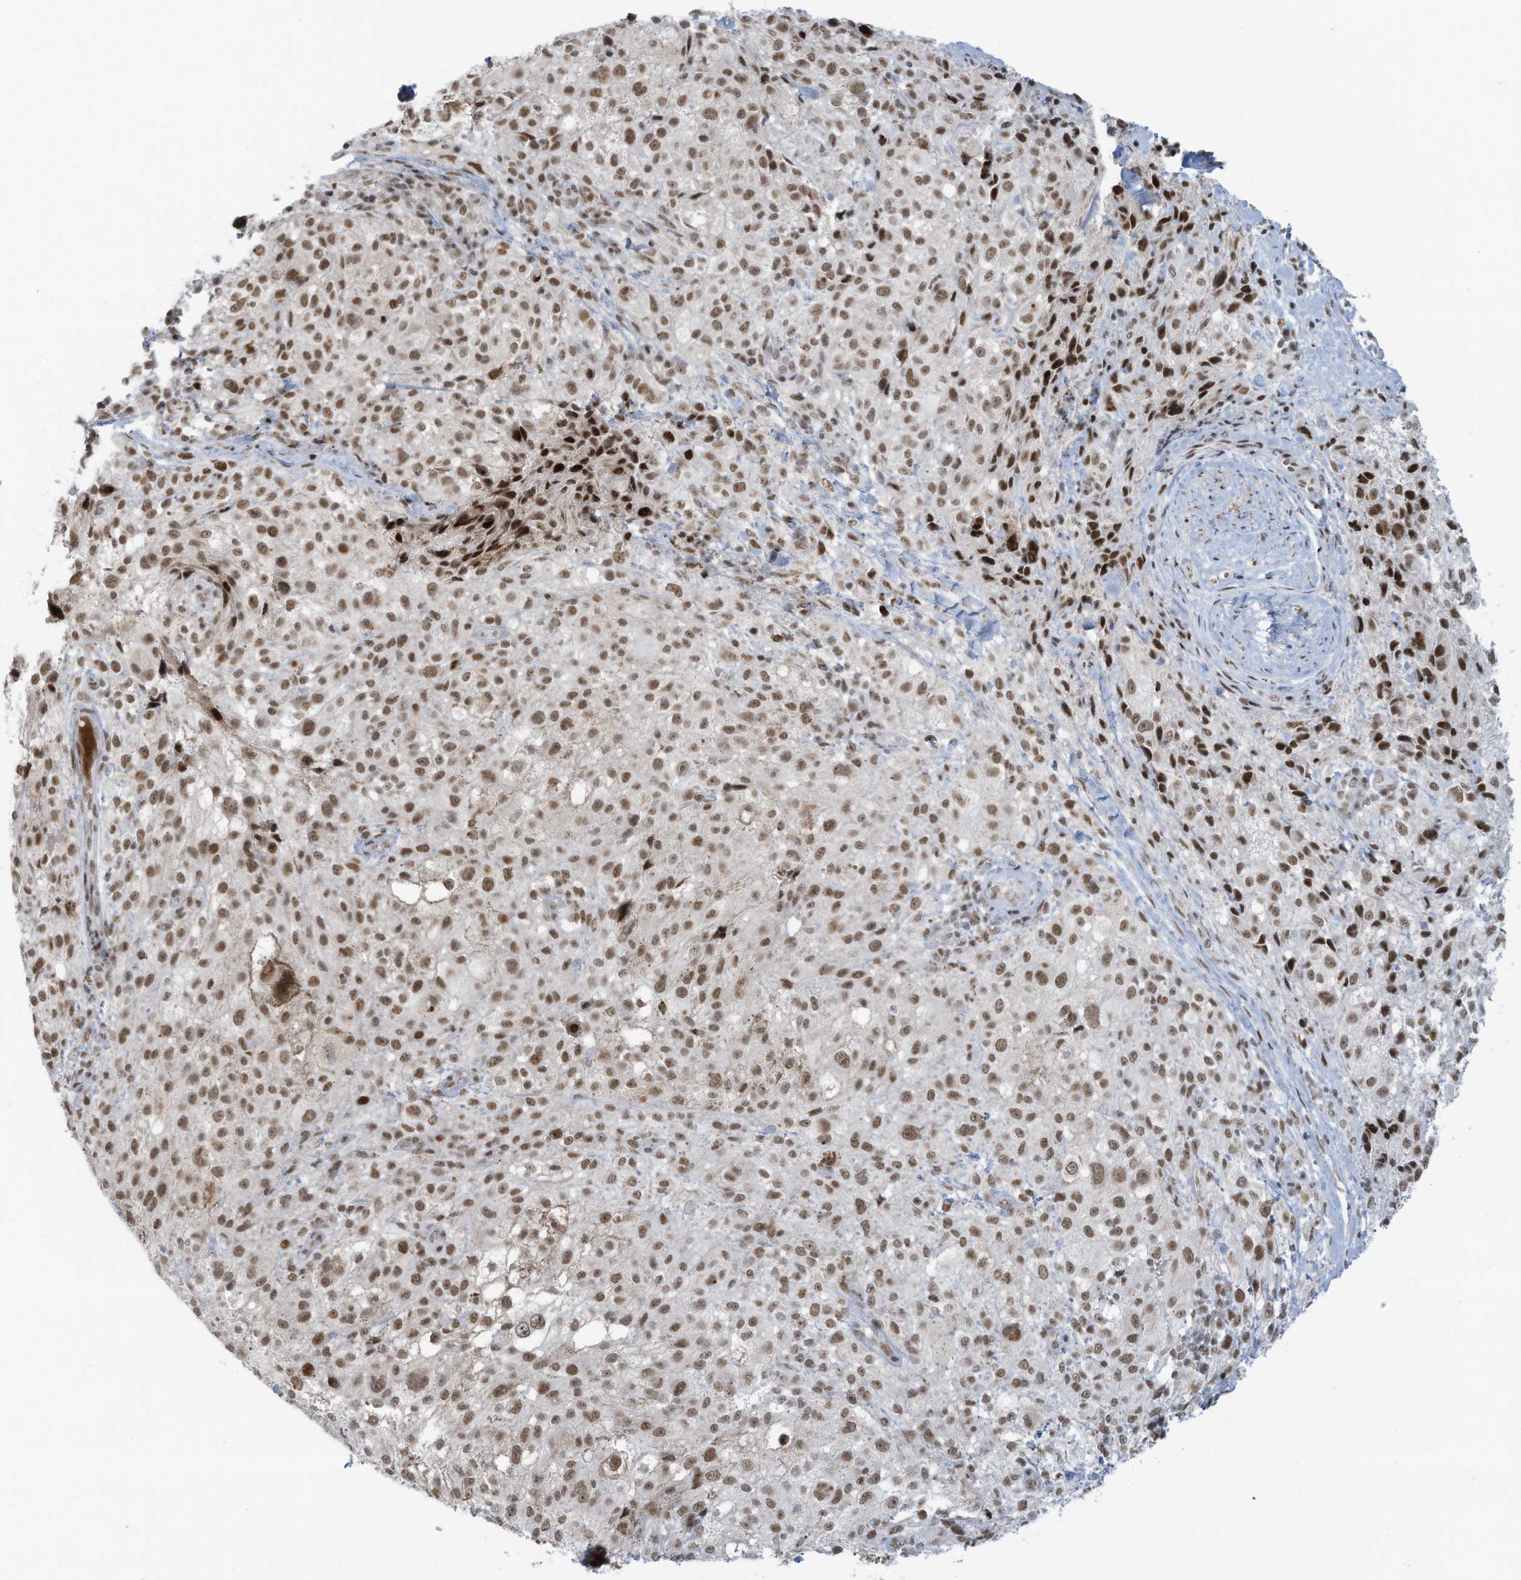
{"staining": {"intensity": "moderate", "quantity": ">75%", "location": "nuclear"}, "tissue": "melanoma", "cell_type": "Tumor cells", "image_type": "cancer", "snomed": [{"axis": "morphology", "description": "Necrosis, NOS"}, {"axis": "morphology", "description": "Malignant melanoma, NOS"}, {"axis": "topography", "description": "Skin"}], "caption": "Immunohistochemical staining of malignant melanoma demonstrates medium levels of moderate nuclear expression in about >75% of tumor cells.", "gene": "ECT2L", "patient": {"sex": "female", "age": 87}}